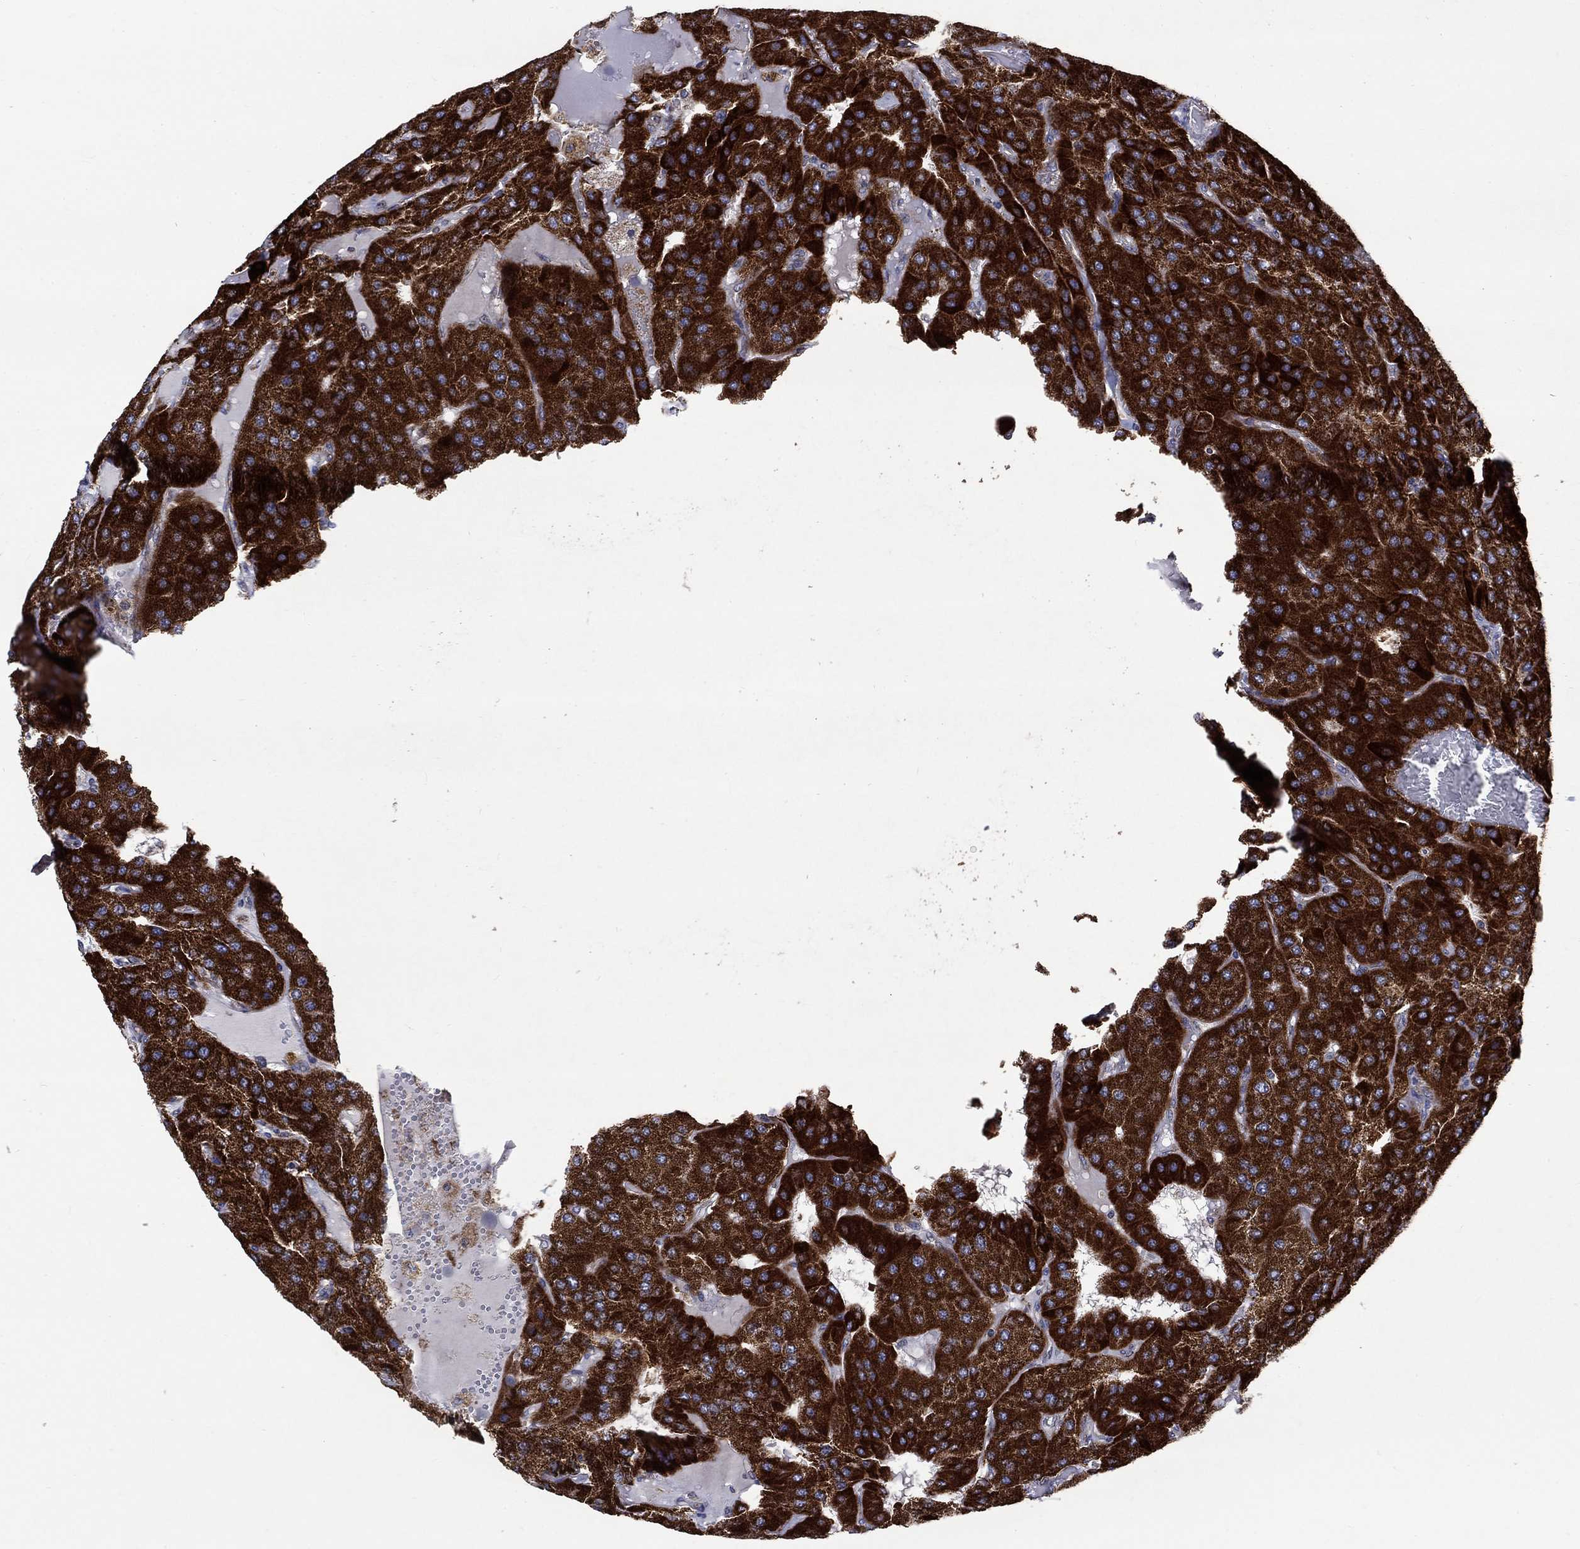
{"staining": {"intensity": "strong", "quantity": ">75%", "location": "cytoplasmic/membranous"}, "tissue": "parathyroid gland", "cell_type": "Glandular cells", "image_type": "normal", "snomed": [{"axis": "morphology", "description": "Normal tissue, NOS"}, {"axis": "morphology", "description": "Adenoma, NOS"}, {"axis": "topography", "description": "Parathyroid gland"}], "caption": "Human parathyroid gland stained with a brown dye displays strong cytoplasmic/membranous positive expression in approximately >75% of glandular cells.", "gene": "RPLP0", "patient": {"sex": "female", "age": 86}}